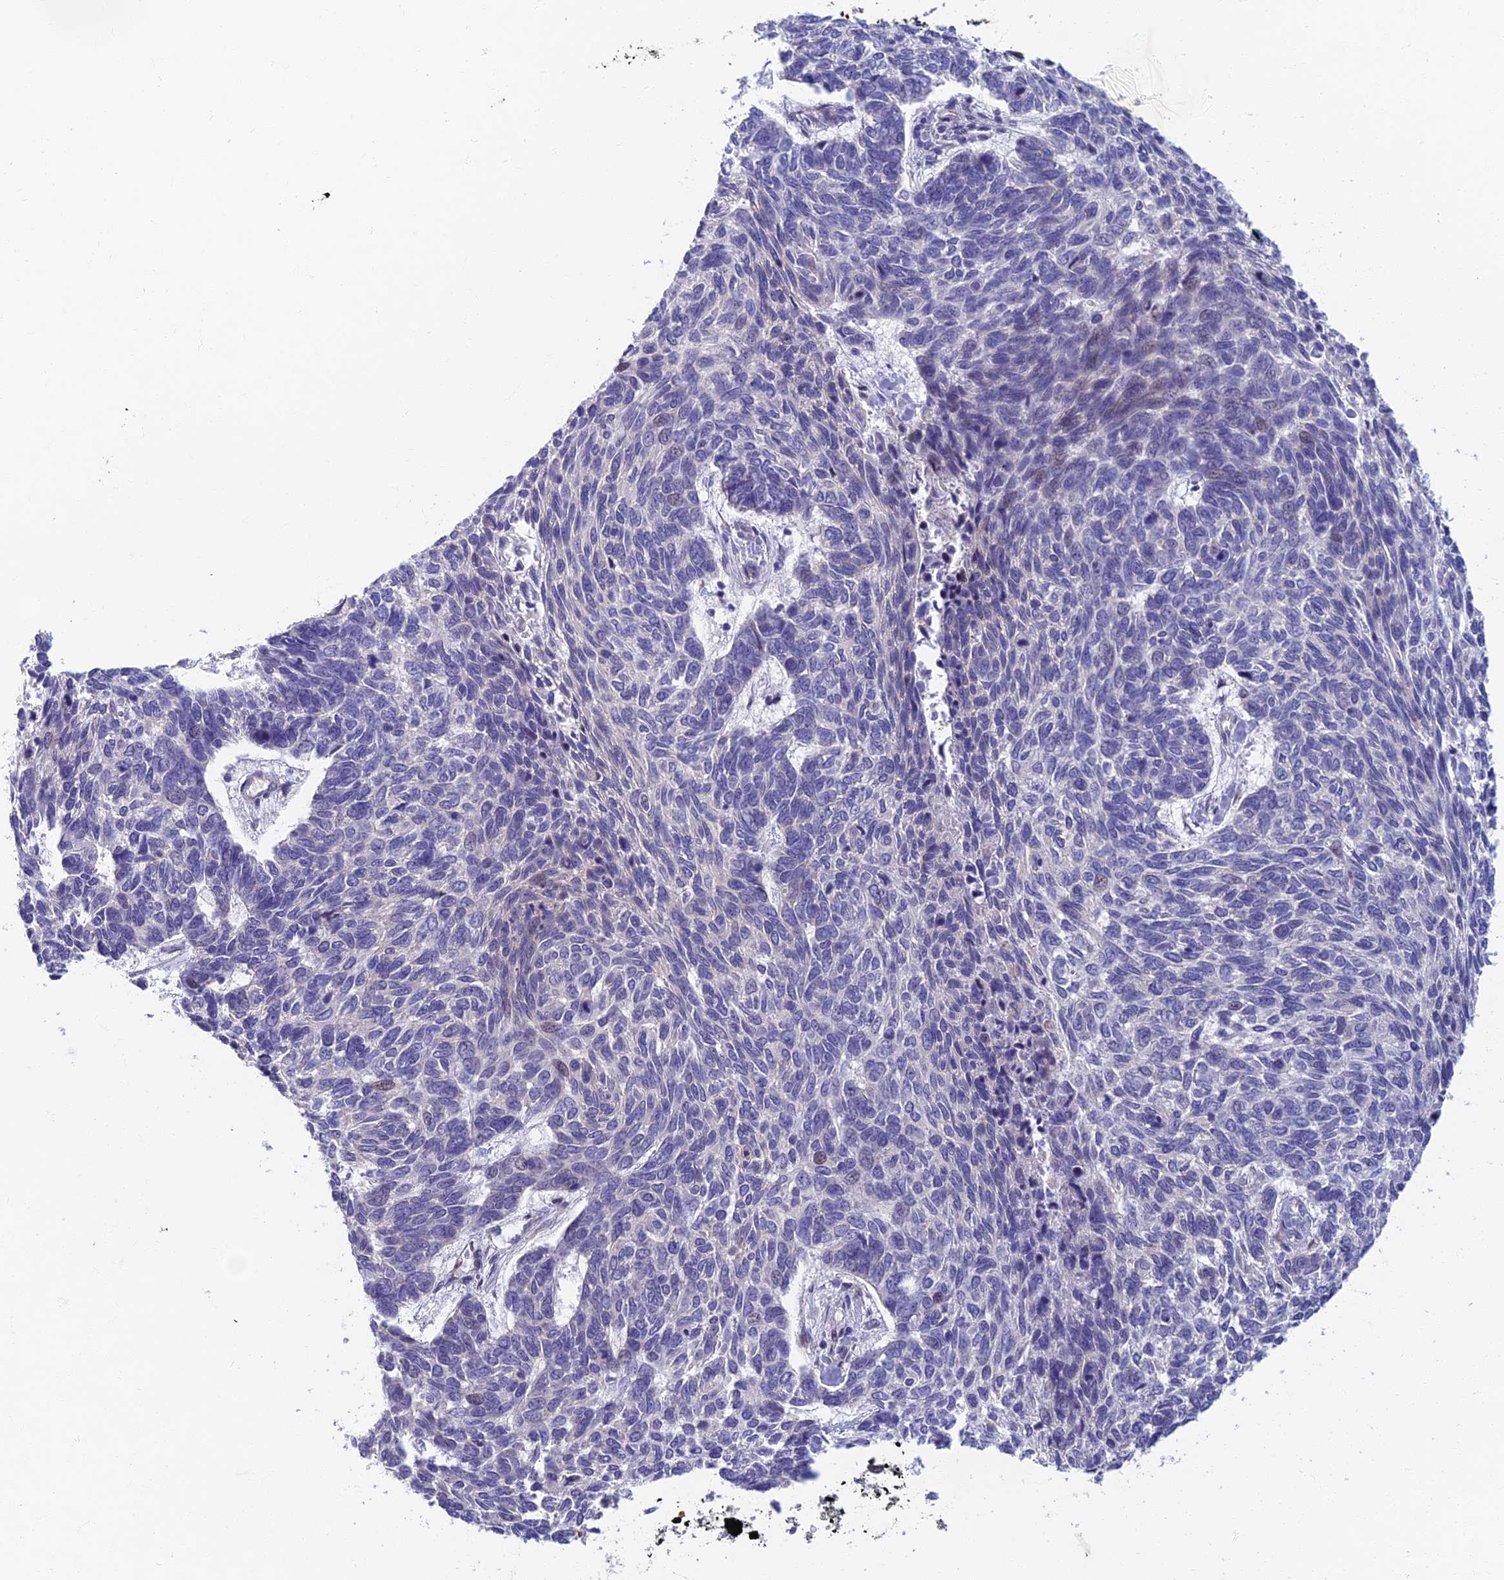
{"staining": {"intensity": "negative", "quantity": "none", "location": "none"}, "tissue": "skin cancer", "cell_type": "Tumor cells", "image_type": "cancer", "snomed": [{"axis": "morphology", "description": "Basal cell carcinoma"}, {"axis": "topography", "description": "Skin"}], "caption": "IHC image of neoplastic tissue: human basal cell carcinoma (skin) stained with DAB (3,3'-diaminobenzidine) demonstrates no significant protein staining in tumor cells. (DAB immunohistochemistry, high magnification).", "gene": "RHBDL2", "patient": {"sex": "female", "age": 65}}